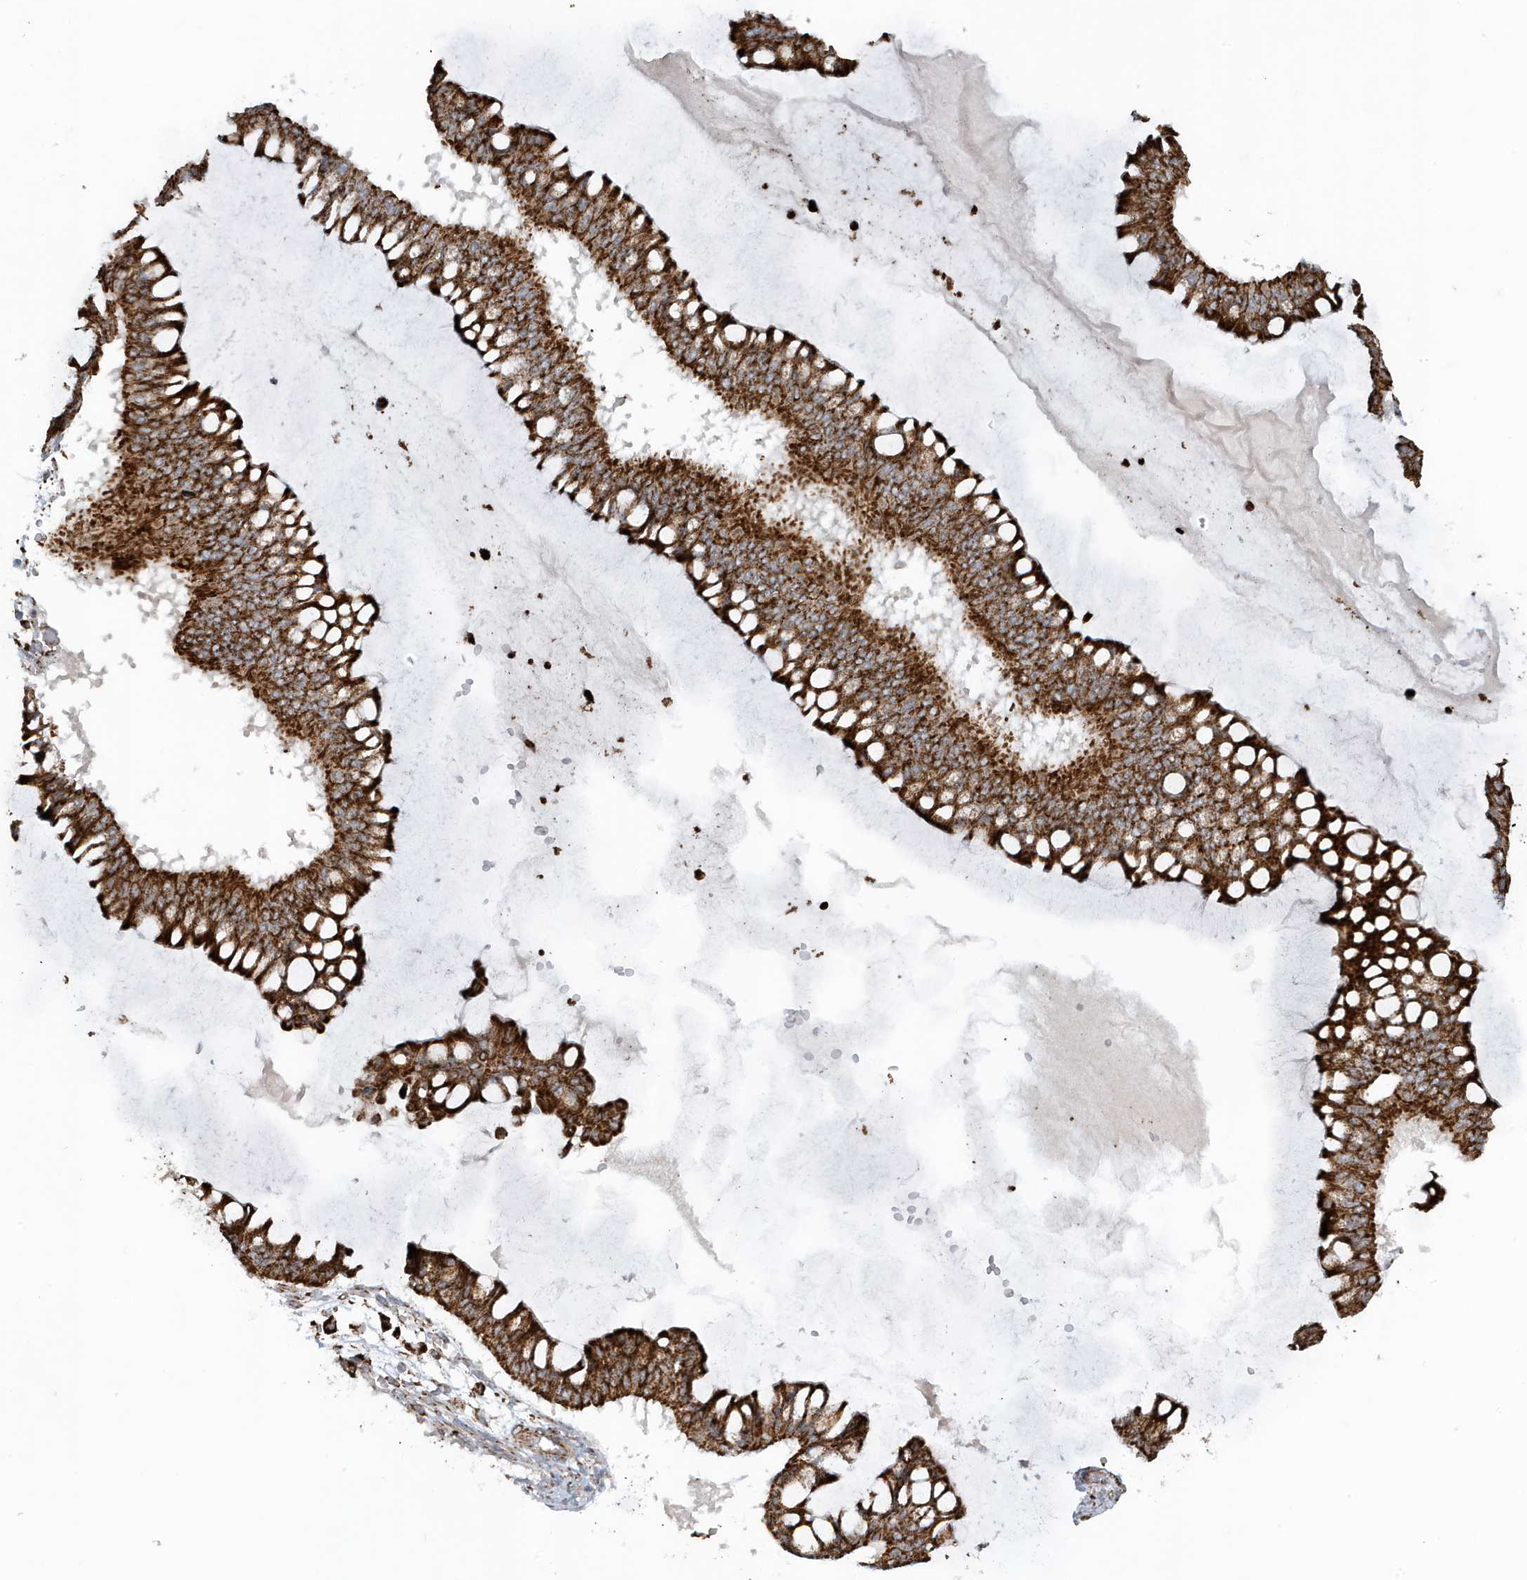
{"staining": {"intensity": "strong", "quantity": ">75%", "location": "cytoplasmic/membranous"}, "tissue": "ovarian cancer", "cell_type": "Tumor cells", "image_type": "cancer", "snomed": [{"axis": "morphology", "description": "Cystadenocarcinoma, mucinous, NOS"}, {"axis": "topography", "description": "Ovary"}], "caption": "The immunohistochemical stain shows strong cytoplasmic/membranous positivity in tumor cells of mucinous cystadenocarcinoma (ovarian) tissue.", "gene": "MAN1A1", "patient": {"sex": "female", "age": 73}}